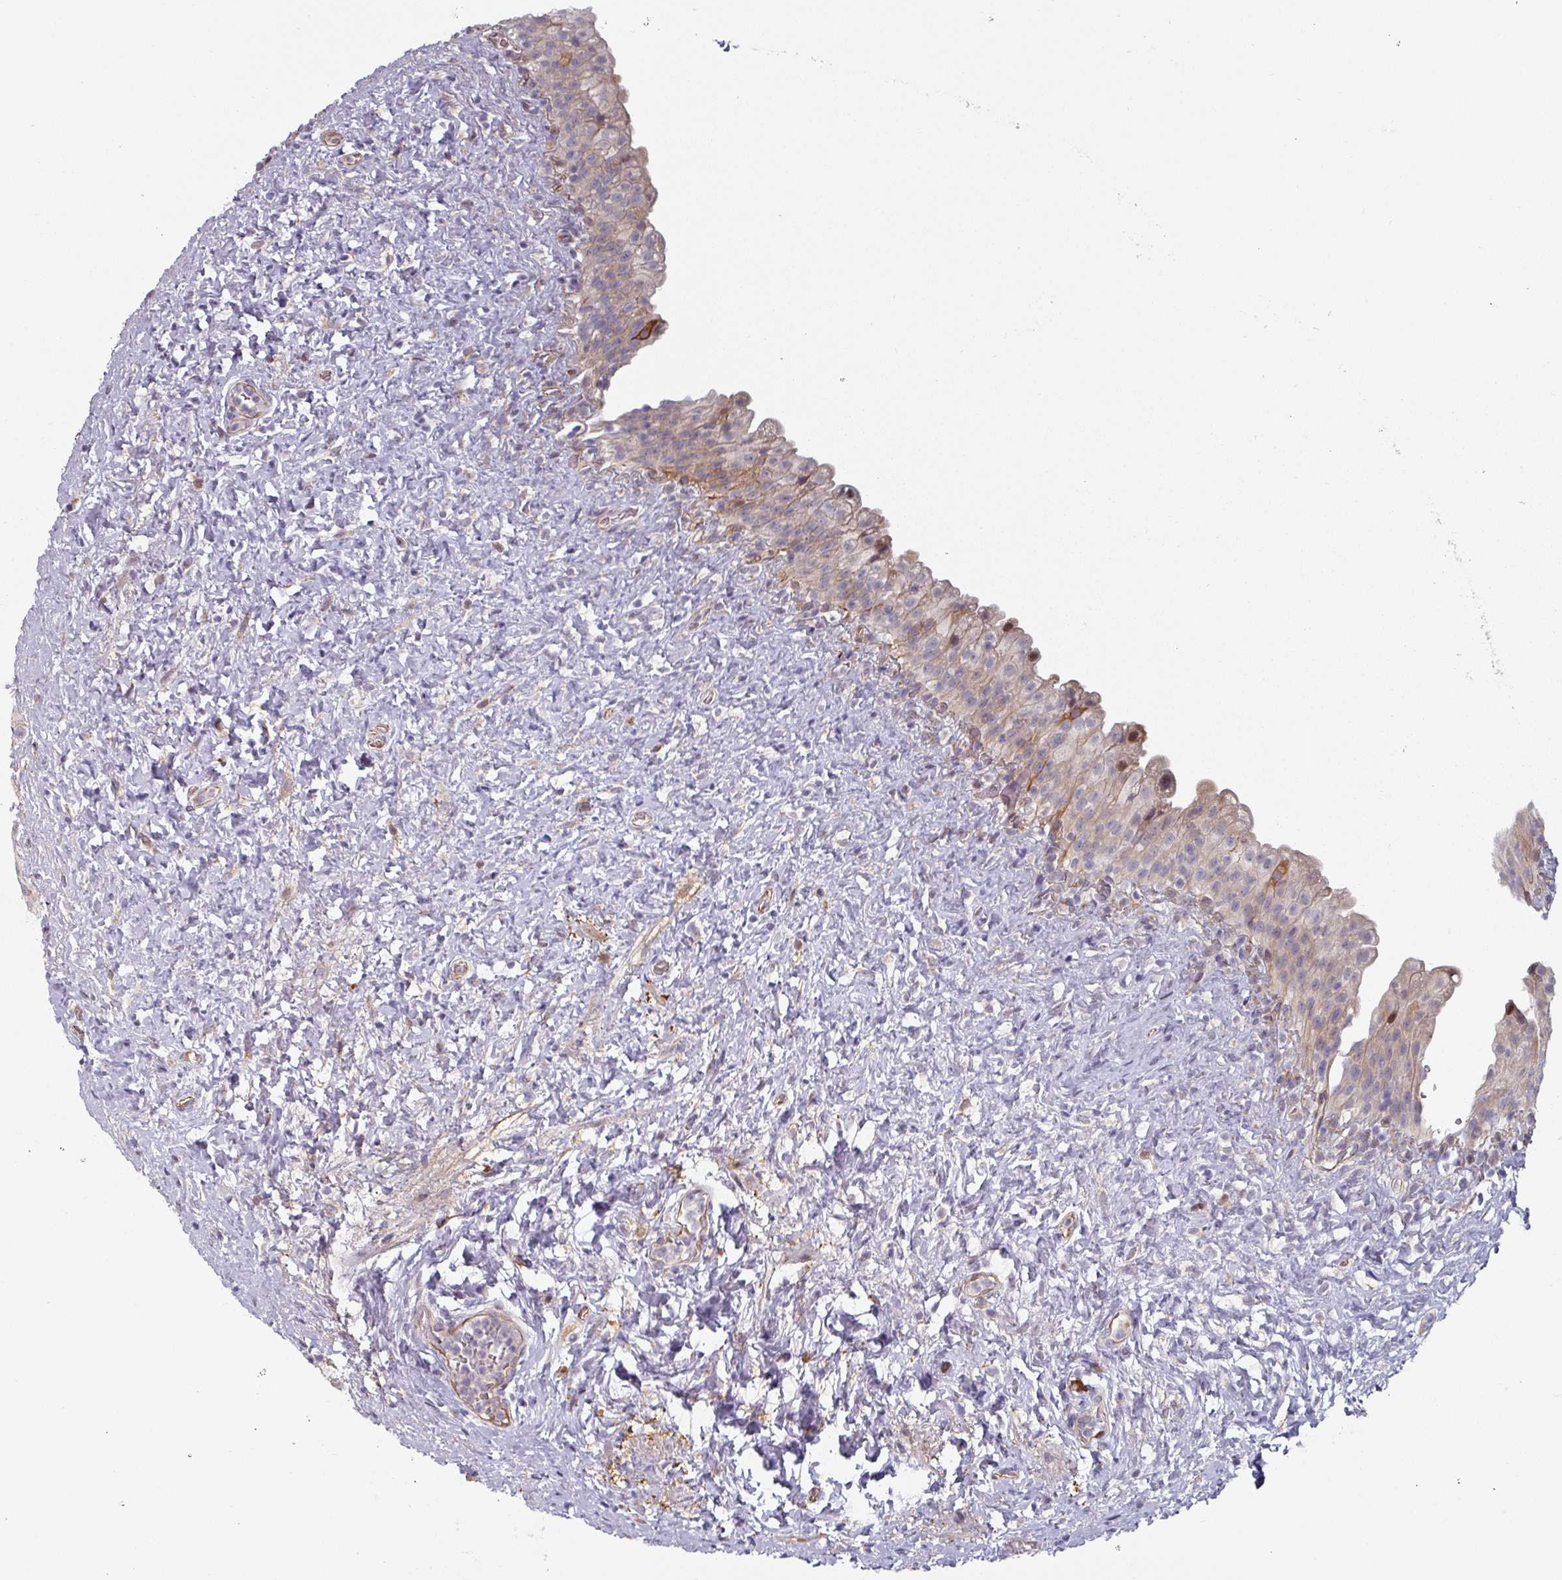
{"staining": {"intensity": "moderate", "quantity": "25%-75%", "location": "cytoplasmic/membranous"}, "tissue": "urinary bladder", "cell_type": "Urothelial cells", "image_type": "normal", "snomed": [{"axis": "morphology", "description": "Normal tissue, NOS"}, {"axis": "topography", "description": "Urinary bladder"}], "caption": "Urinary bladder stained for a protein displays moderate cytoplasmic/membranous positivity in urothelial cells. The protein is shown in brown color, while the nuclei are stained blue.", "gene": "CEP78", "patient": {"sex": "female", "age": 27}}